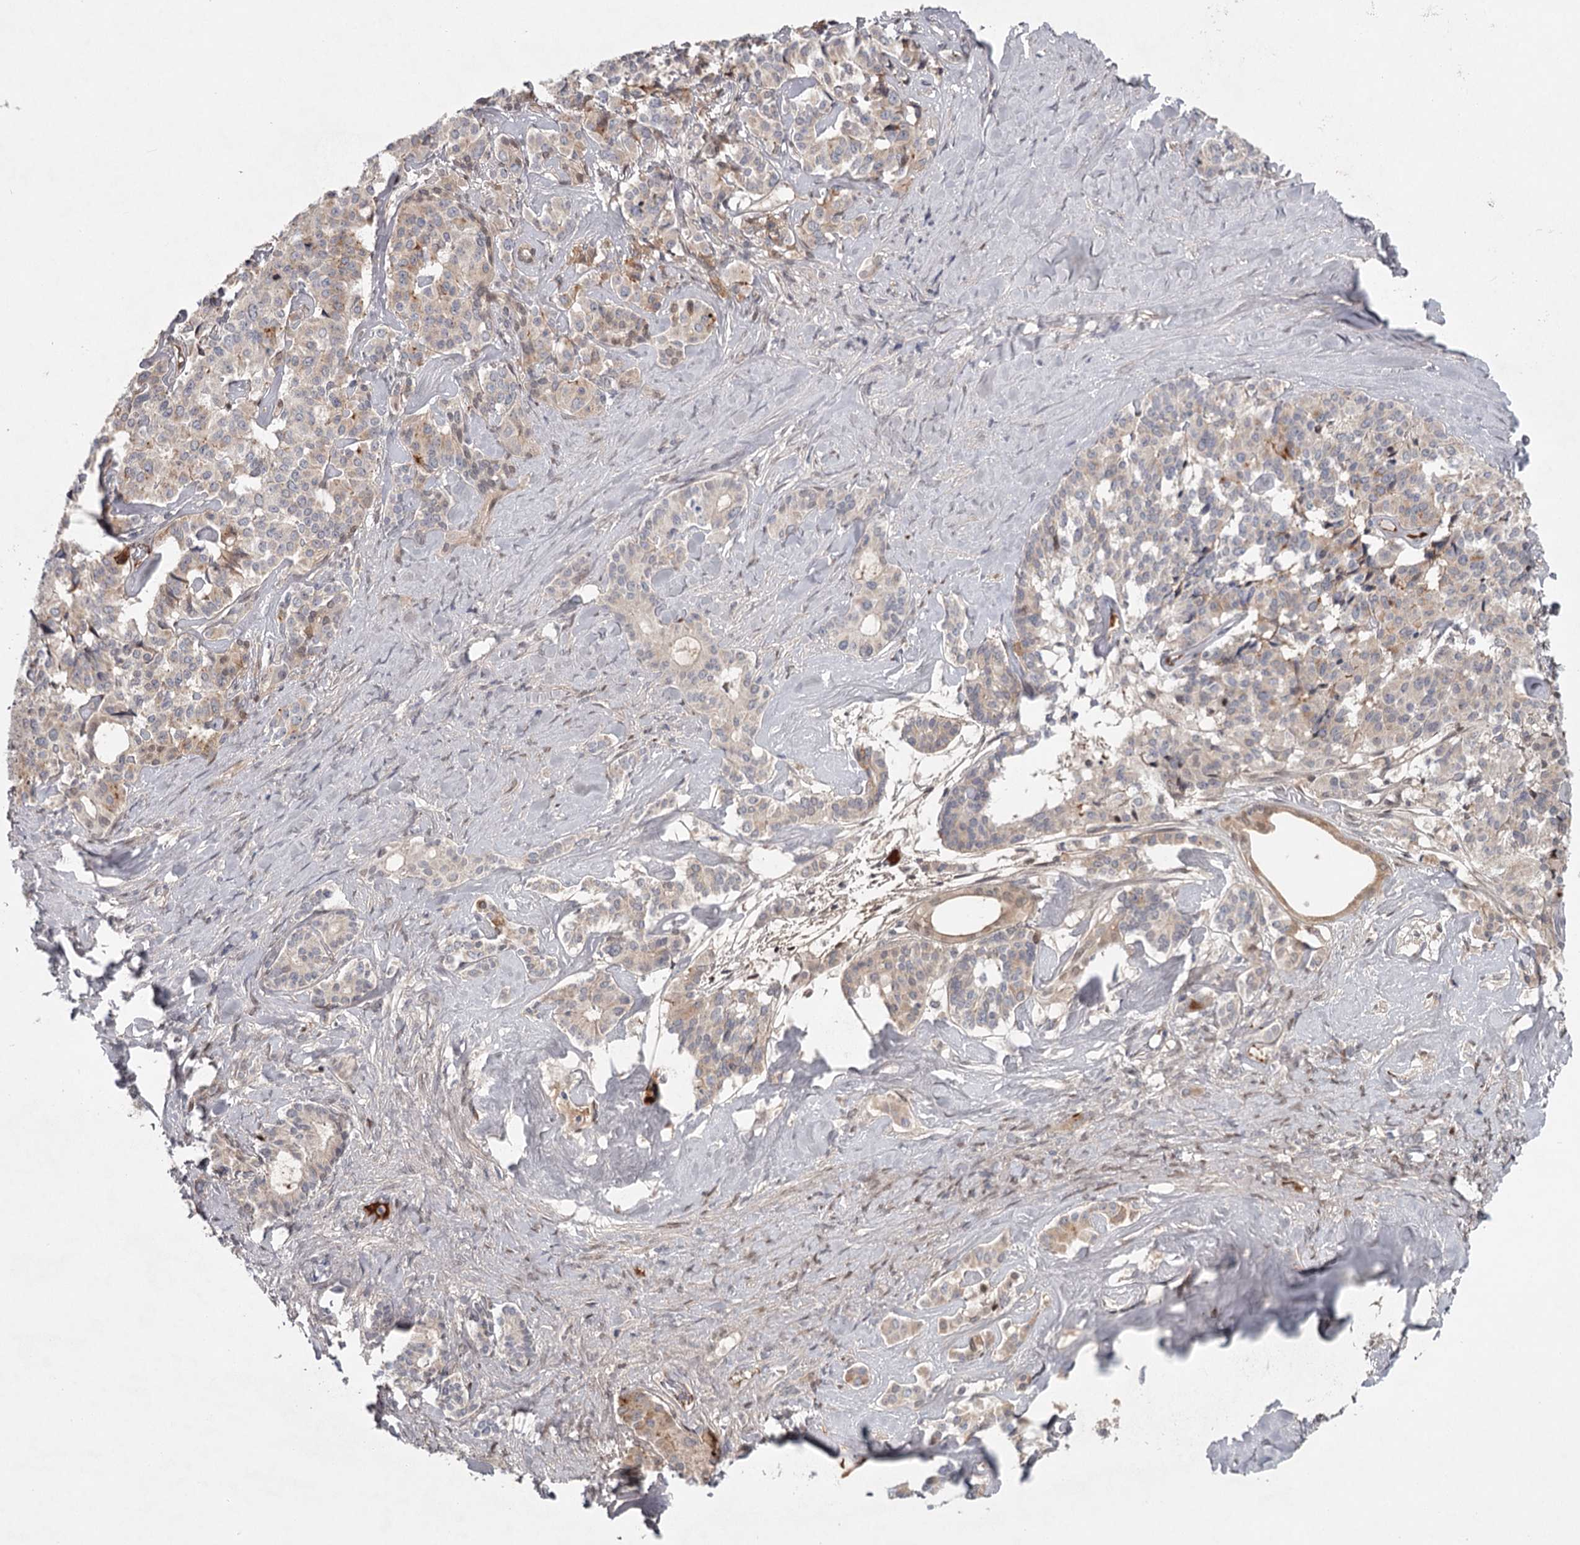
{"staining": {"intensity": "weak", "quantity": "<25%", "location": "cytoplasmic/membranous"}, "tissue": "pancreatic cancer", "cell_type": "Tumor cells", "image_type": "cancer", "snomed": [{"axis": "morphology", "description": "Adenocarcinoma, NOS"}, {"axis": "topography", "description": "Pancreas"}], "caption": "DAB (3,3'-diaminobenzidine) immunohistochemical staining of pancreatic cancer reveals no significant staining in tumor cells.", "gene": "DHRS9", "patient": {"sex": "female", "age": 74}}